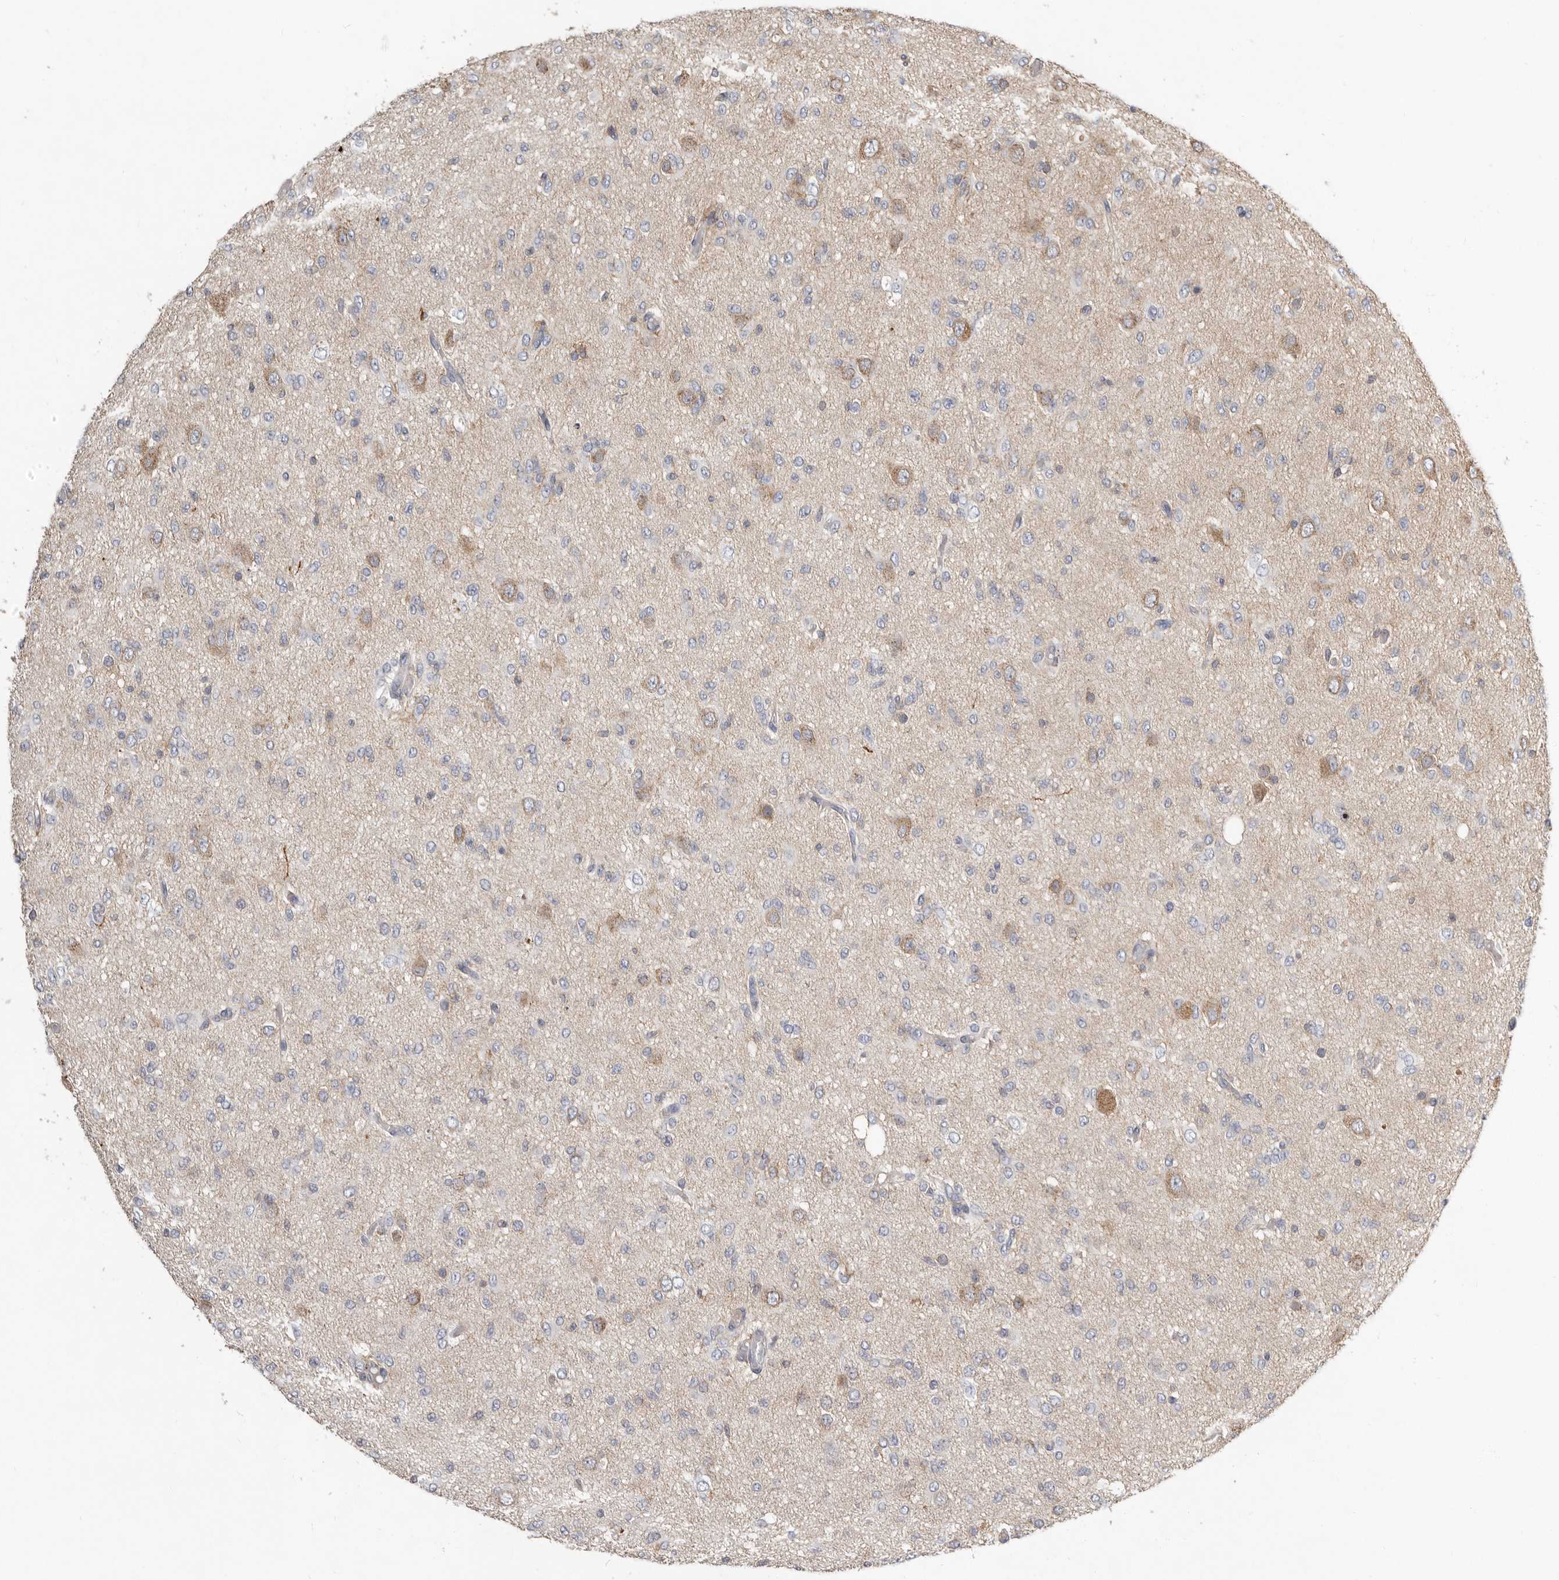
{"staining": {"intensity": "negative", "quantity": "none", "location": "none"}, "tissue": "glioma", "cell_type": "Tumor cells", "image_type": "cancer", "snomed": [{"axis": "morphology", "description": "Glioma, malignant, High grade"}, {"axis": "topography", "description": "Brain"}], "caption": "A photomicrograph of malignant glioma (high-grade) stained for a protein exhibits no brown staining in tumor cells.", "gene": "KIF26B", "patient": {"sex": "female", "age": 59}}